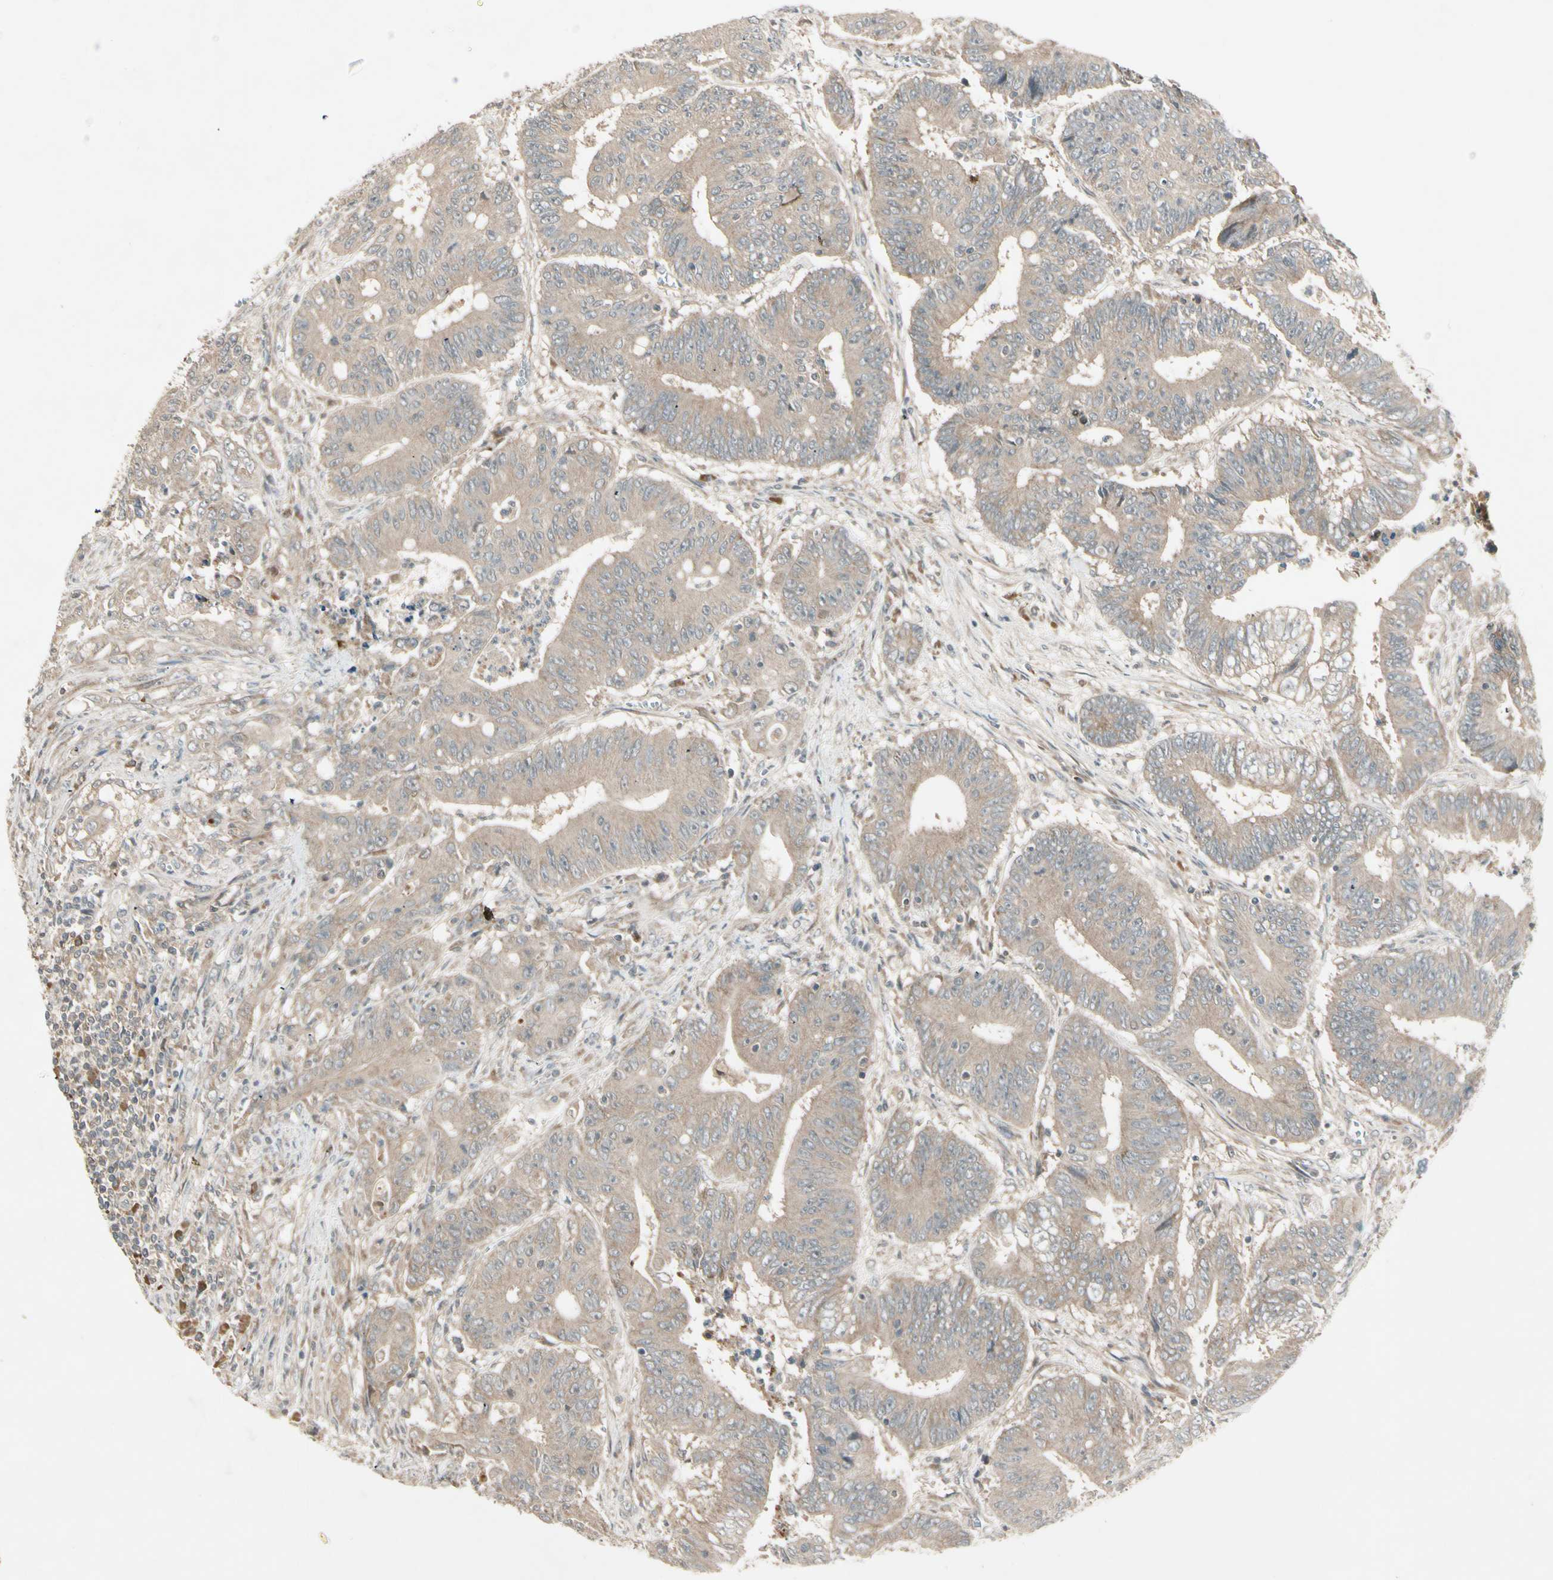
{"staining": {"intensity": "weak", "quantity": ">75%", "location": "cytoplasmic/membranous"}, "tissue": "colorectal cancer", "cell_type": "Tumor cells", "image_type": "cancer", "snomed": [{"axis": "morphology", "description": "Adenocarcinoma, NOS"}, {"axis": "topography", "description": "Colon"}], "caption": "Colorectal adenocarcinoma stained with immunohistochemistry (IHC) reveals weak cytoplasmic/membranous positivity in about >75% of tumor cells. Using DAB (3,3'-diaminobenzidine) (brown) and hematoxylin (blue) stains, captured at high magnification using brightfield microscopy.", "gene": "ACVR1C", "patient": {"sex": "male", "age": 45}}